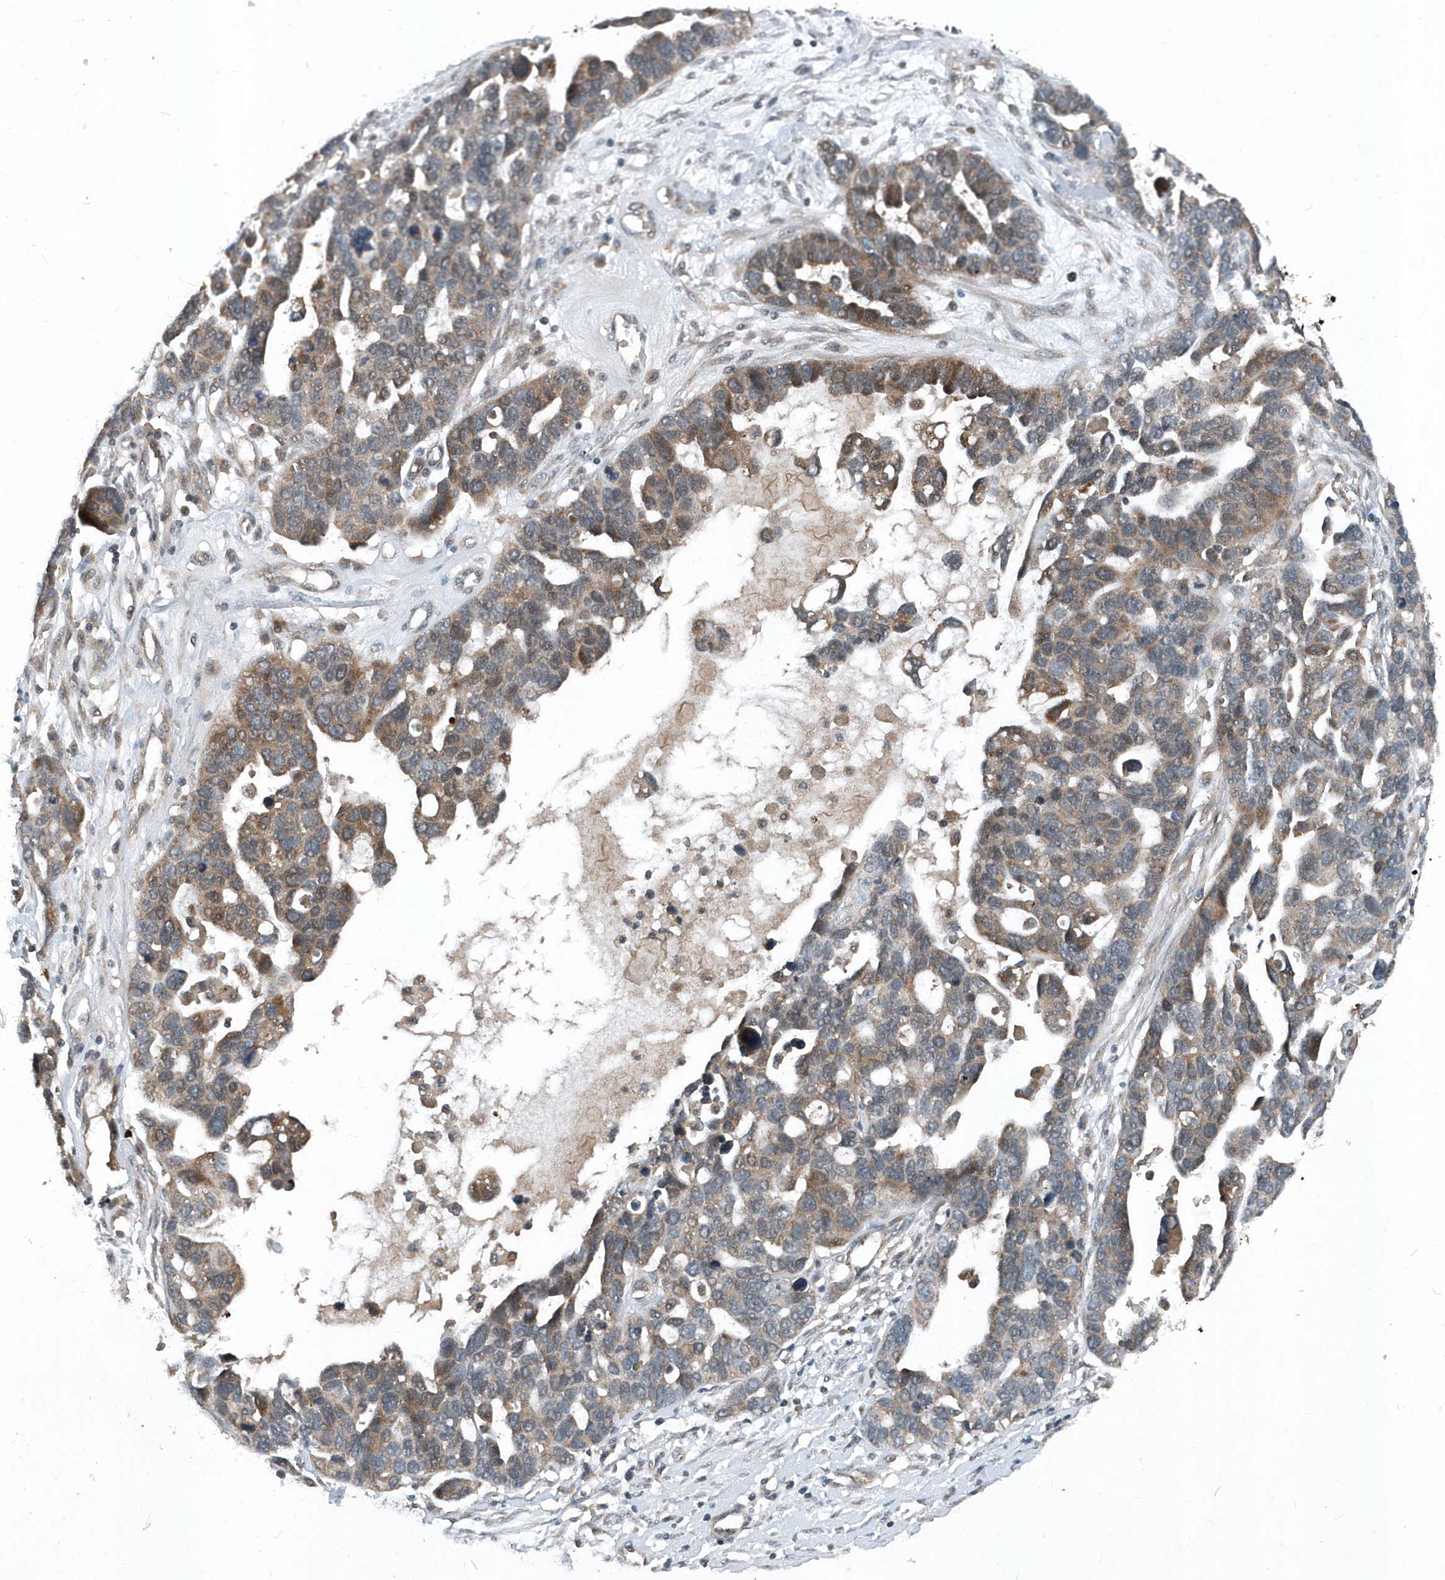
{"staining": {"intensity": "weak", "quantity": "<25%", "location": "cytoplasmic/membranous"}, "tissue": "ovarian cancer", "cell_type": "Tumor cells", "image_type": "cancer", "snomed": [{"axis": "morphology", "description": "Cystadenocarcinoma, serous, NOS"}, {"axis": "topography", "description": "Ovary"}], "caption": "The IHC micrograph has no significant staining in tumor cells of ovarian cancer tissue.", "gene": "SCFD2", "patient": {"sex": "female", "age": 54}}